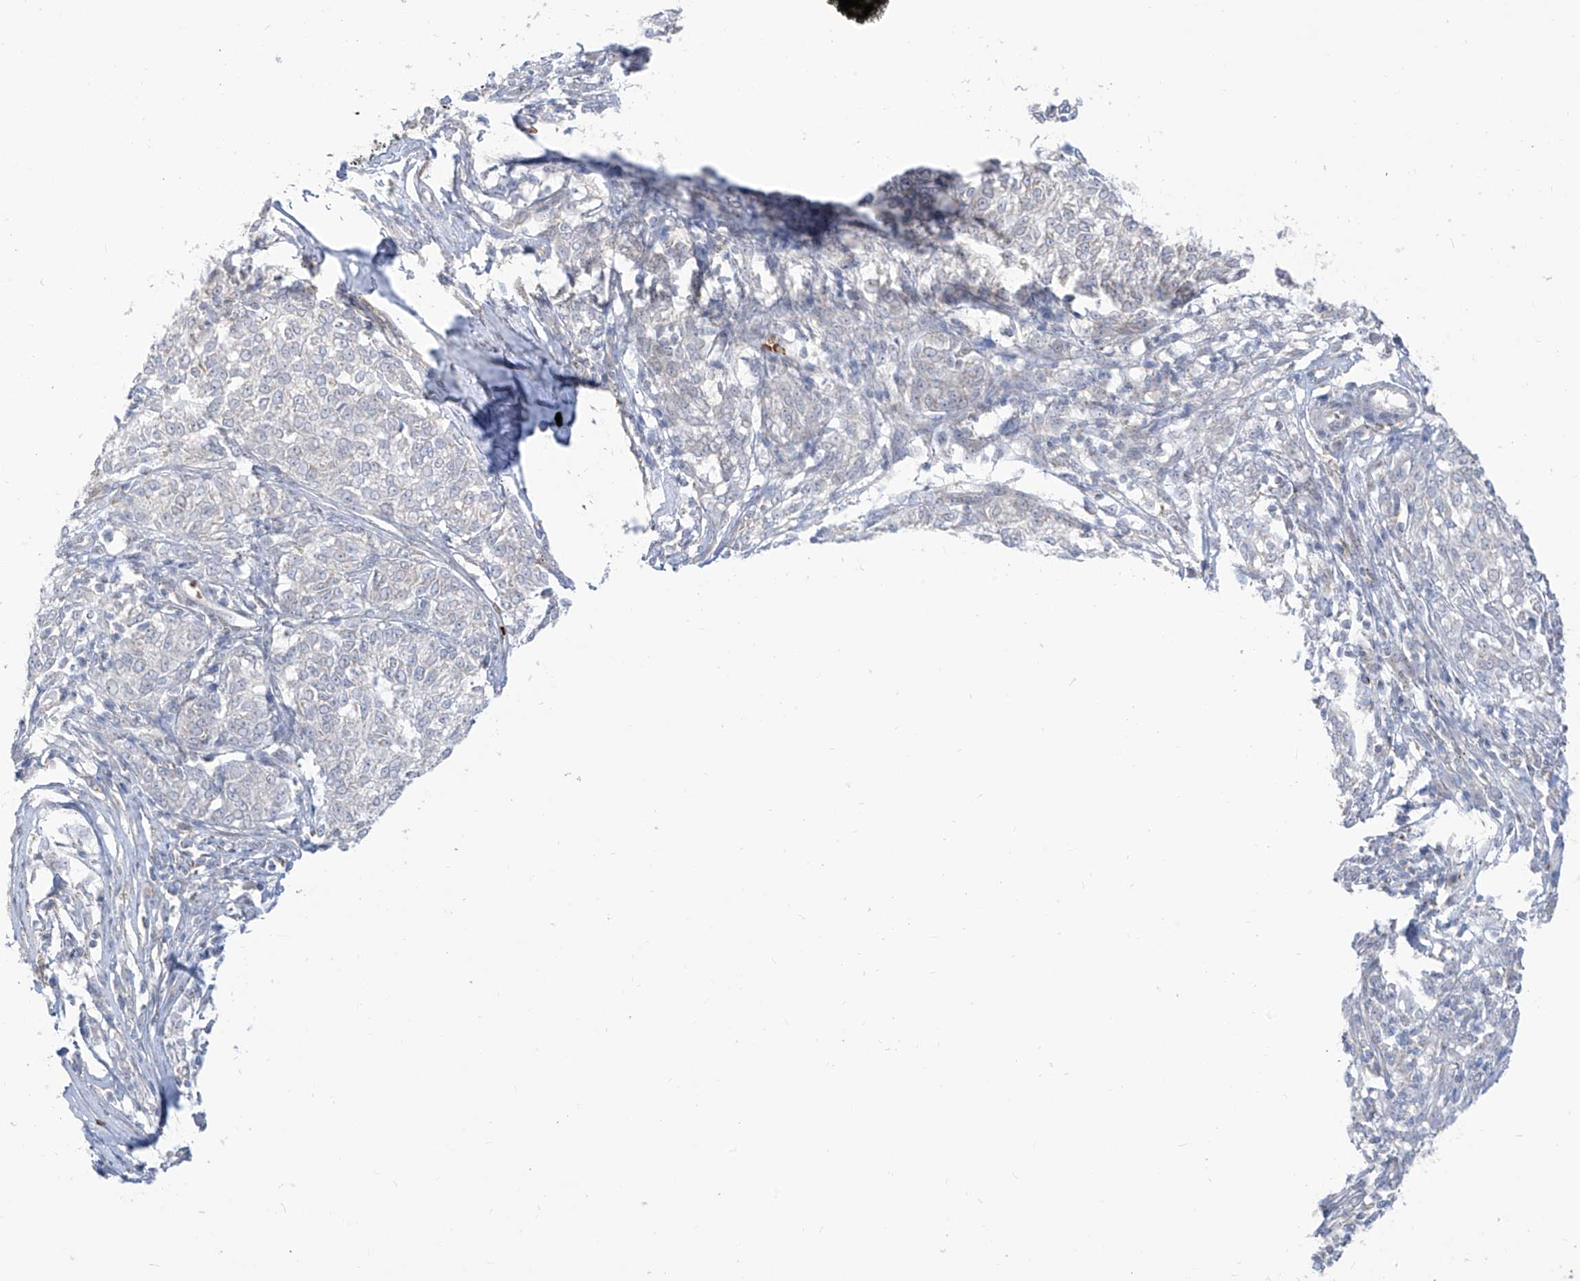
{"staining": {"intensity": "negative", "quantity": "none", "location": "none"}, "tissue": "melanoma", "cell_type": "Tumor cells", "image_type": "cancer", "snomed": [{"axis": "morphology", "description": "Malignant melanoma, NOS"}, {"axis": "topography", "description": "Skin"}], "caption": "A high-resolution image shows immunohistochemistry (IHC) staining of malignant melanoma, which displays no significant staining in tumor cells.", "gene": "ARHGEF40", "patient": {"sex": "female", "age": 72}}